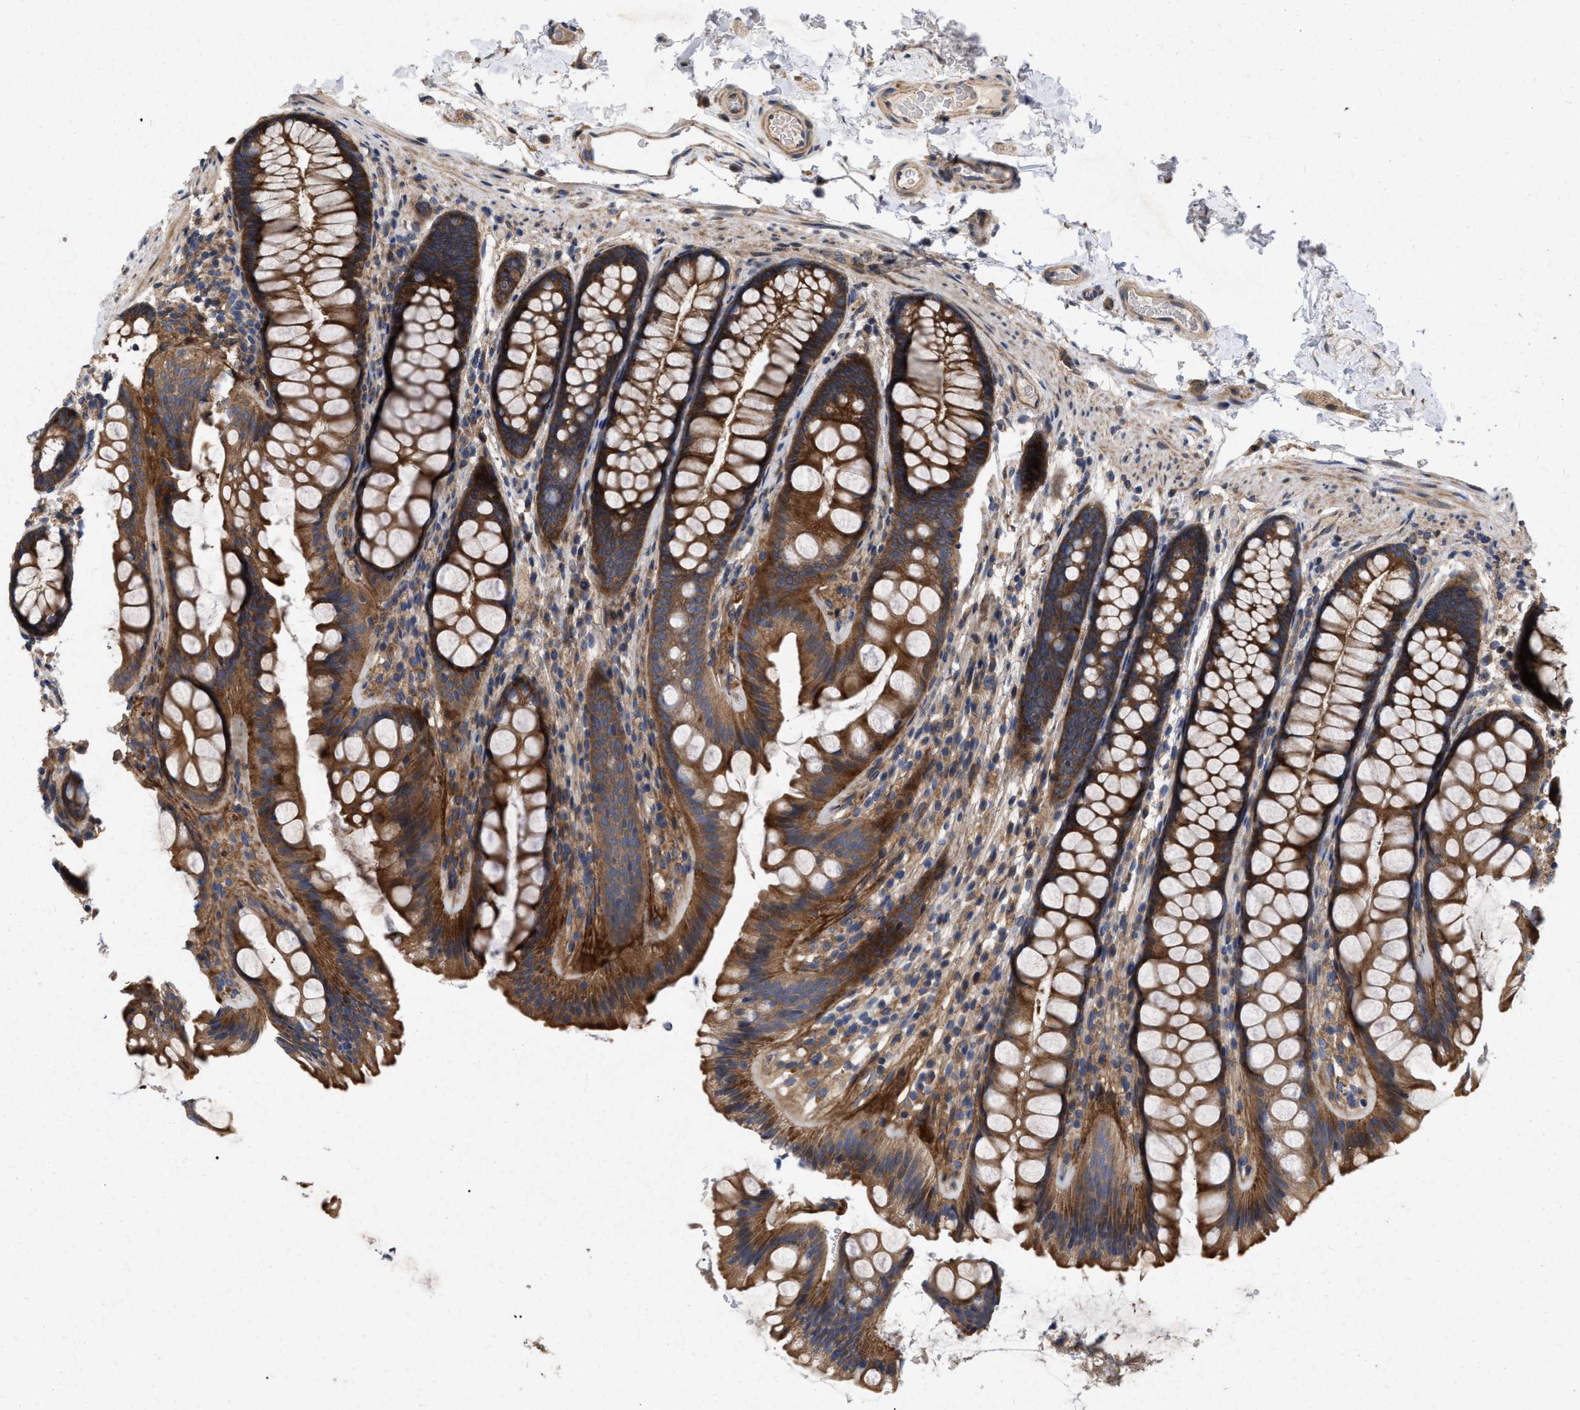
{"staining": {"intensity": "moderate", "quantity": ">75%", "location": "cytoplasmic/membranous"}, "tissue": "colon", "cell_type": "Endothelial cells", "image_type": "normal", "snomed": [{"axis": "morphology", "description": "Normal tissue, NOS"}, {"axis": "topography", "description": "Colon"}], "caption": "Endothelial cells demonstrate medium levels of moderate cytoplasmic/membranous staining in approximately >75% of cells in benign colon.", "gene": "CDKN2C", "patient": {"sex": "female", "age": 56}}